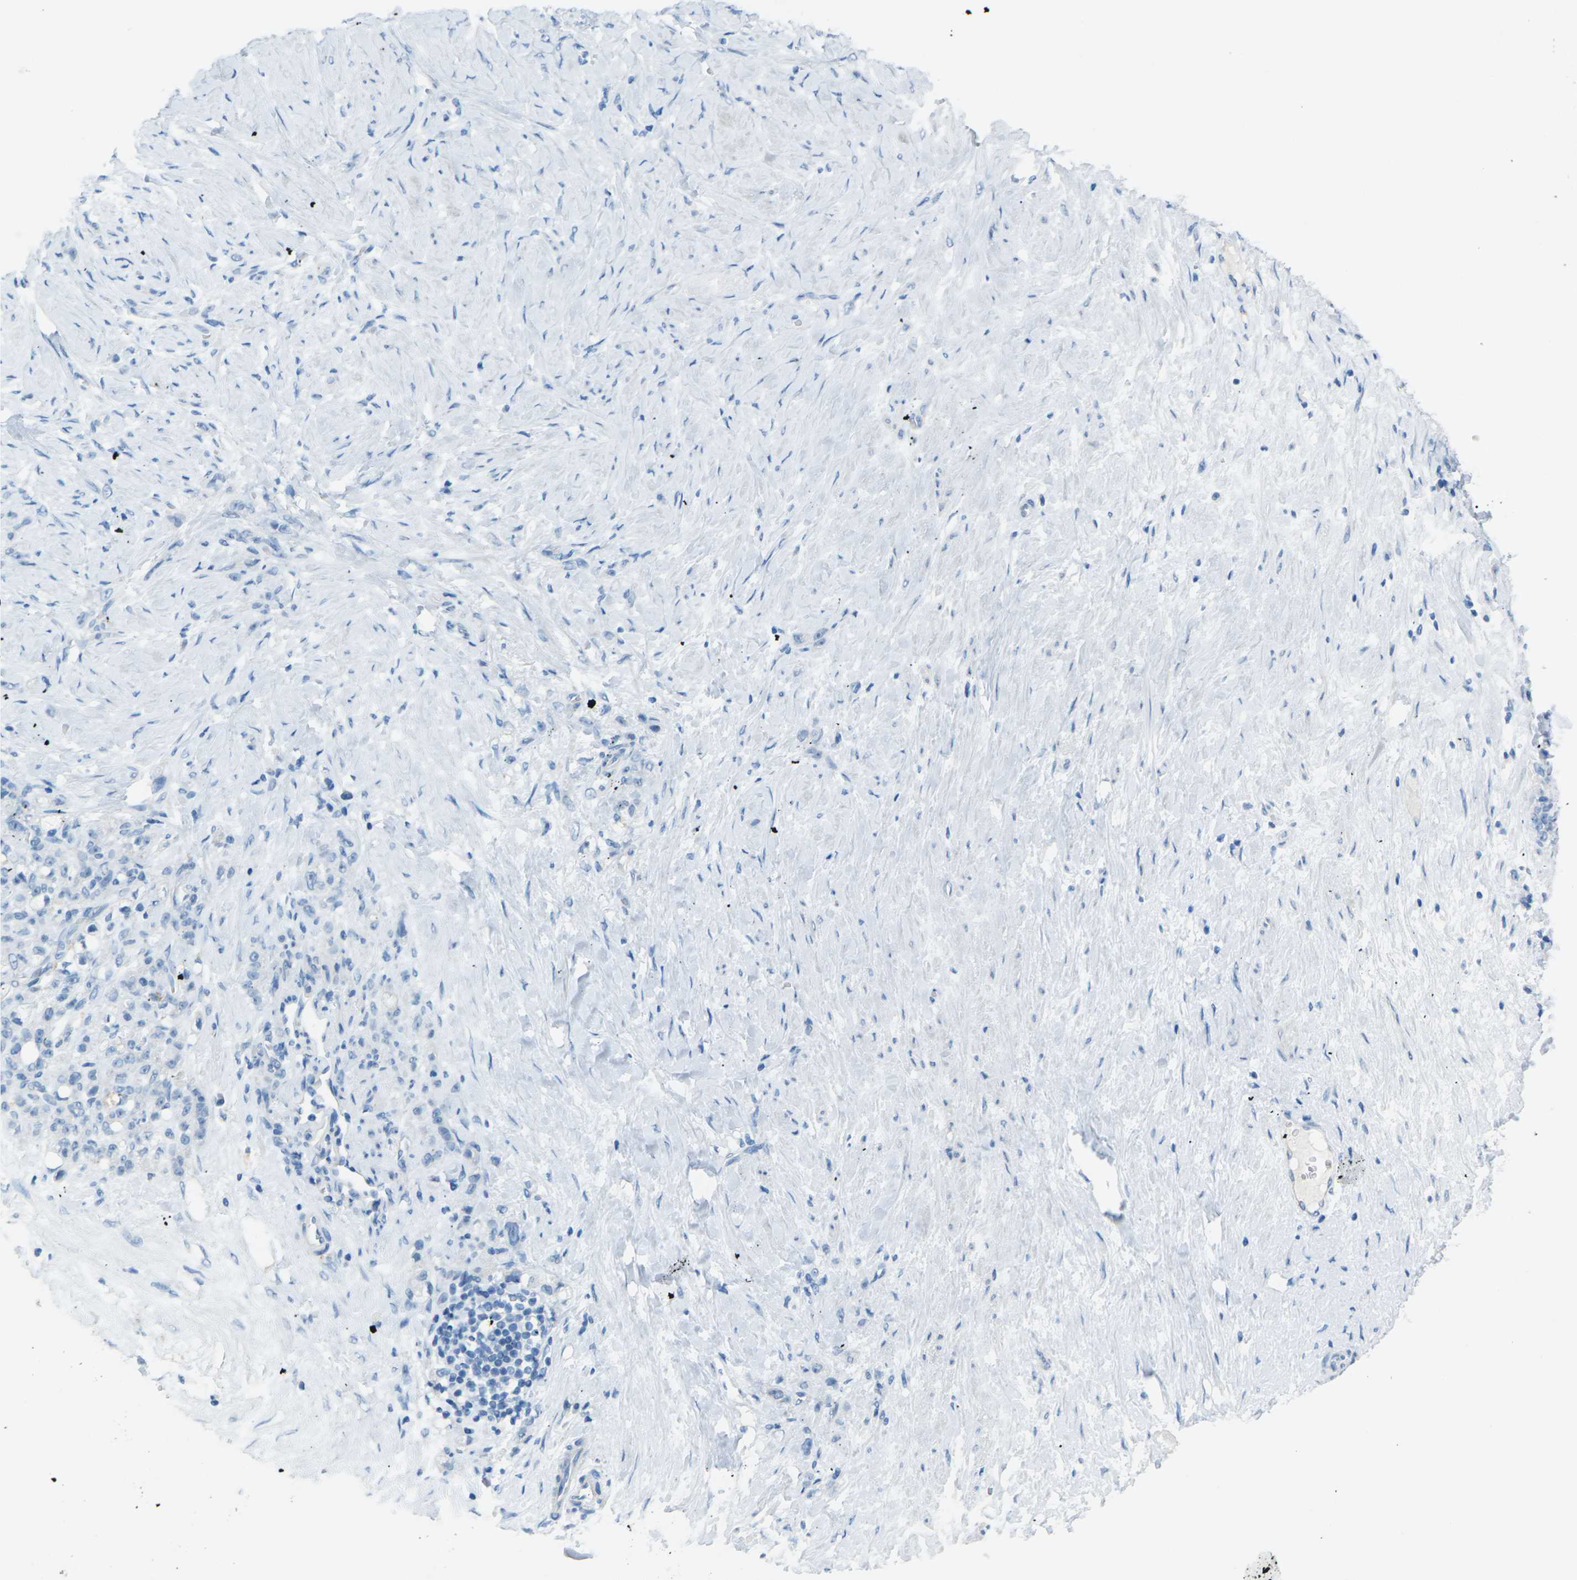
{"staining": {"intensity": "negative", "quantity": "none", "location": "none"}, "tissue": "stomach cancer", "cell_type": "Tumor cells", "image_type": "cancer", "snomed": [{"axis": "morphology", "description": "Adenocarcinoma, NOS"}, {"axis": "topography", "description": "Stomach"}], "caption": "This is a image of immunohistochemistry staining of stomach adenocarcinoma, which shows no staining in tumor cells. (Brightfield microscopy of DAB (3,3'-diaminobenzidine) immunohistochemistry at high magnification).", "gene": "CDH16", "patient": {"sex": "male", "age": 82}}